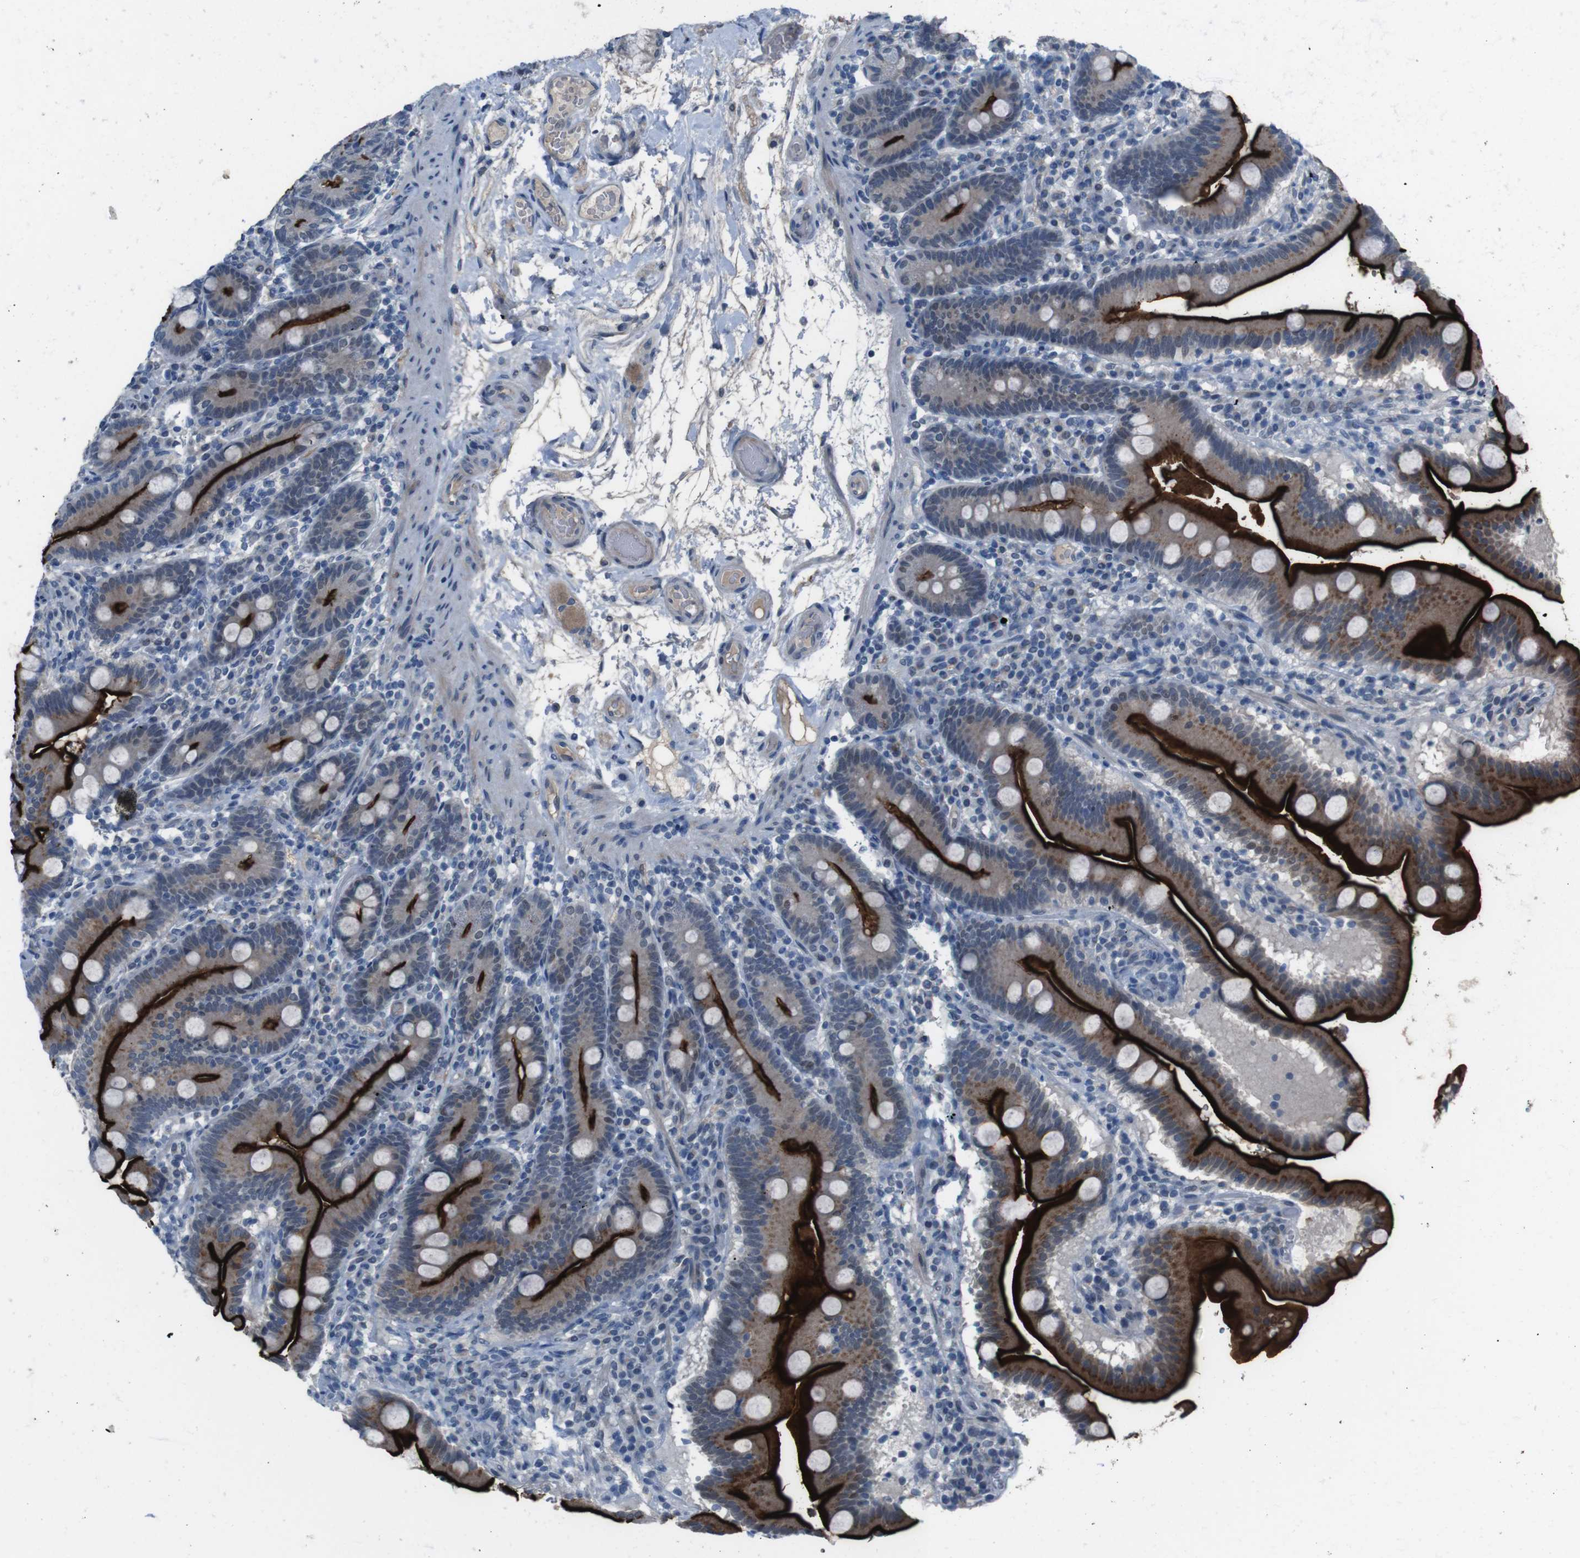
{"staining": {"intensity": "strong", "quantity": ">75%", "location": "cytoplasmic/membranous"}, "tissue": "duodenum", "cell_type": "Glandular cells", "image_type": "normal", "snomed": [{"axis": "morphology", "description": "Normal tissue, NOS"}, {"axis": "topography", "description": "Duodenum"}], "caption": "The histopathology image reveals a brown stain indicating the presence of a protein in the cytoplasmic/membranous of glandular cells in duodenum. (brown staining indicates protein expression, while blue staining denotes nuclei).", "gene": "CDHR2", "patient": {"sex": "male", "age": 54}}